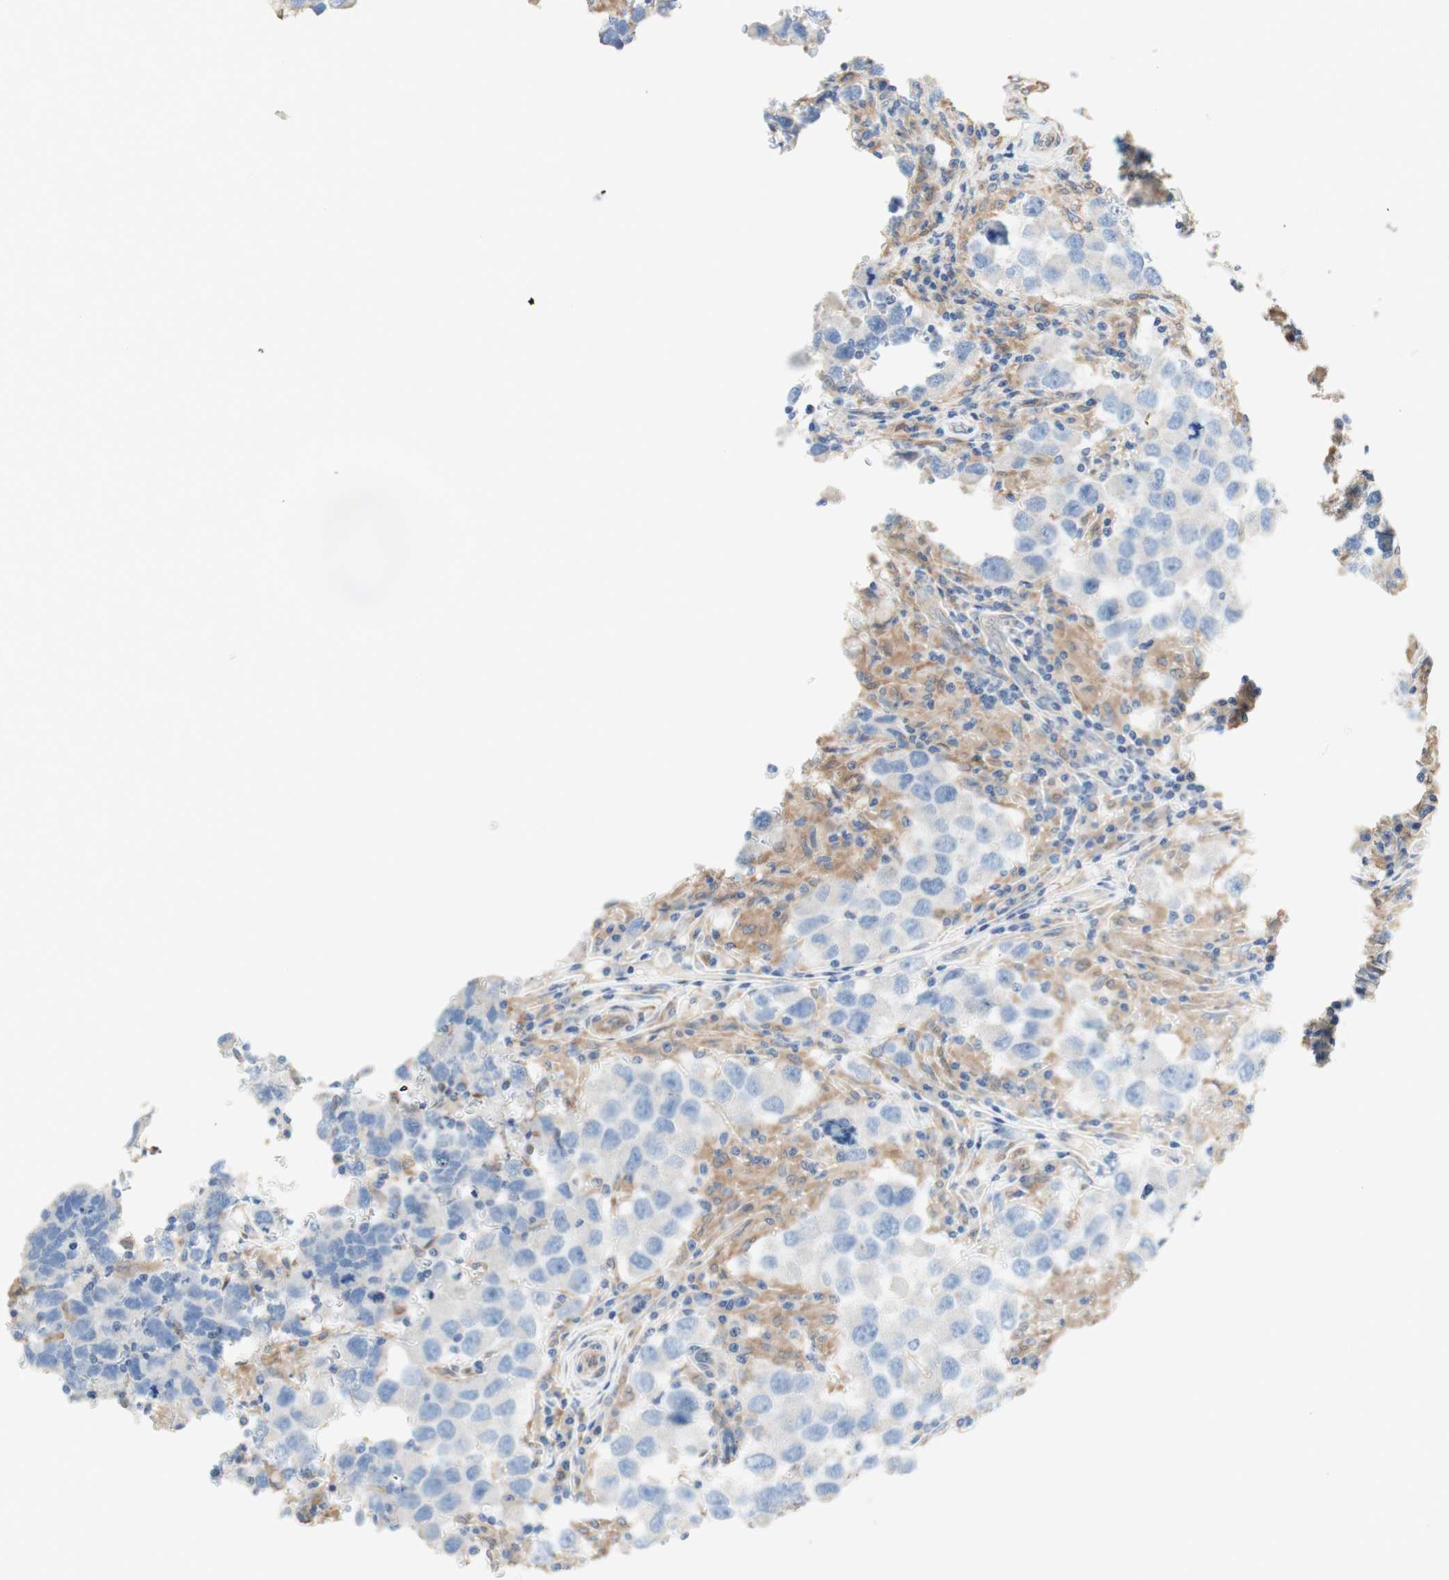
{"staining": {"intensity": "negative", "quantity": "none", "location": "none"}, "tissue": "testis cancer", "cell_type": "Tumor cells", "image_type": "cancer", "snomed": [{"axis": "morphology", "description": "Carcinoma, Embryonal, NOS"}, {"axis": "topography", "description": "Testis"}], "caption": "High power microscopy histopathology image of an IHC histopathology image of testis cancer (embryonal carcinoma), revealing no significant positivity in tumor cells.", "gene": "COMT", "patient": {"sex": "male", "age": 21}}